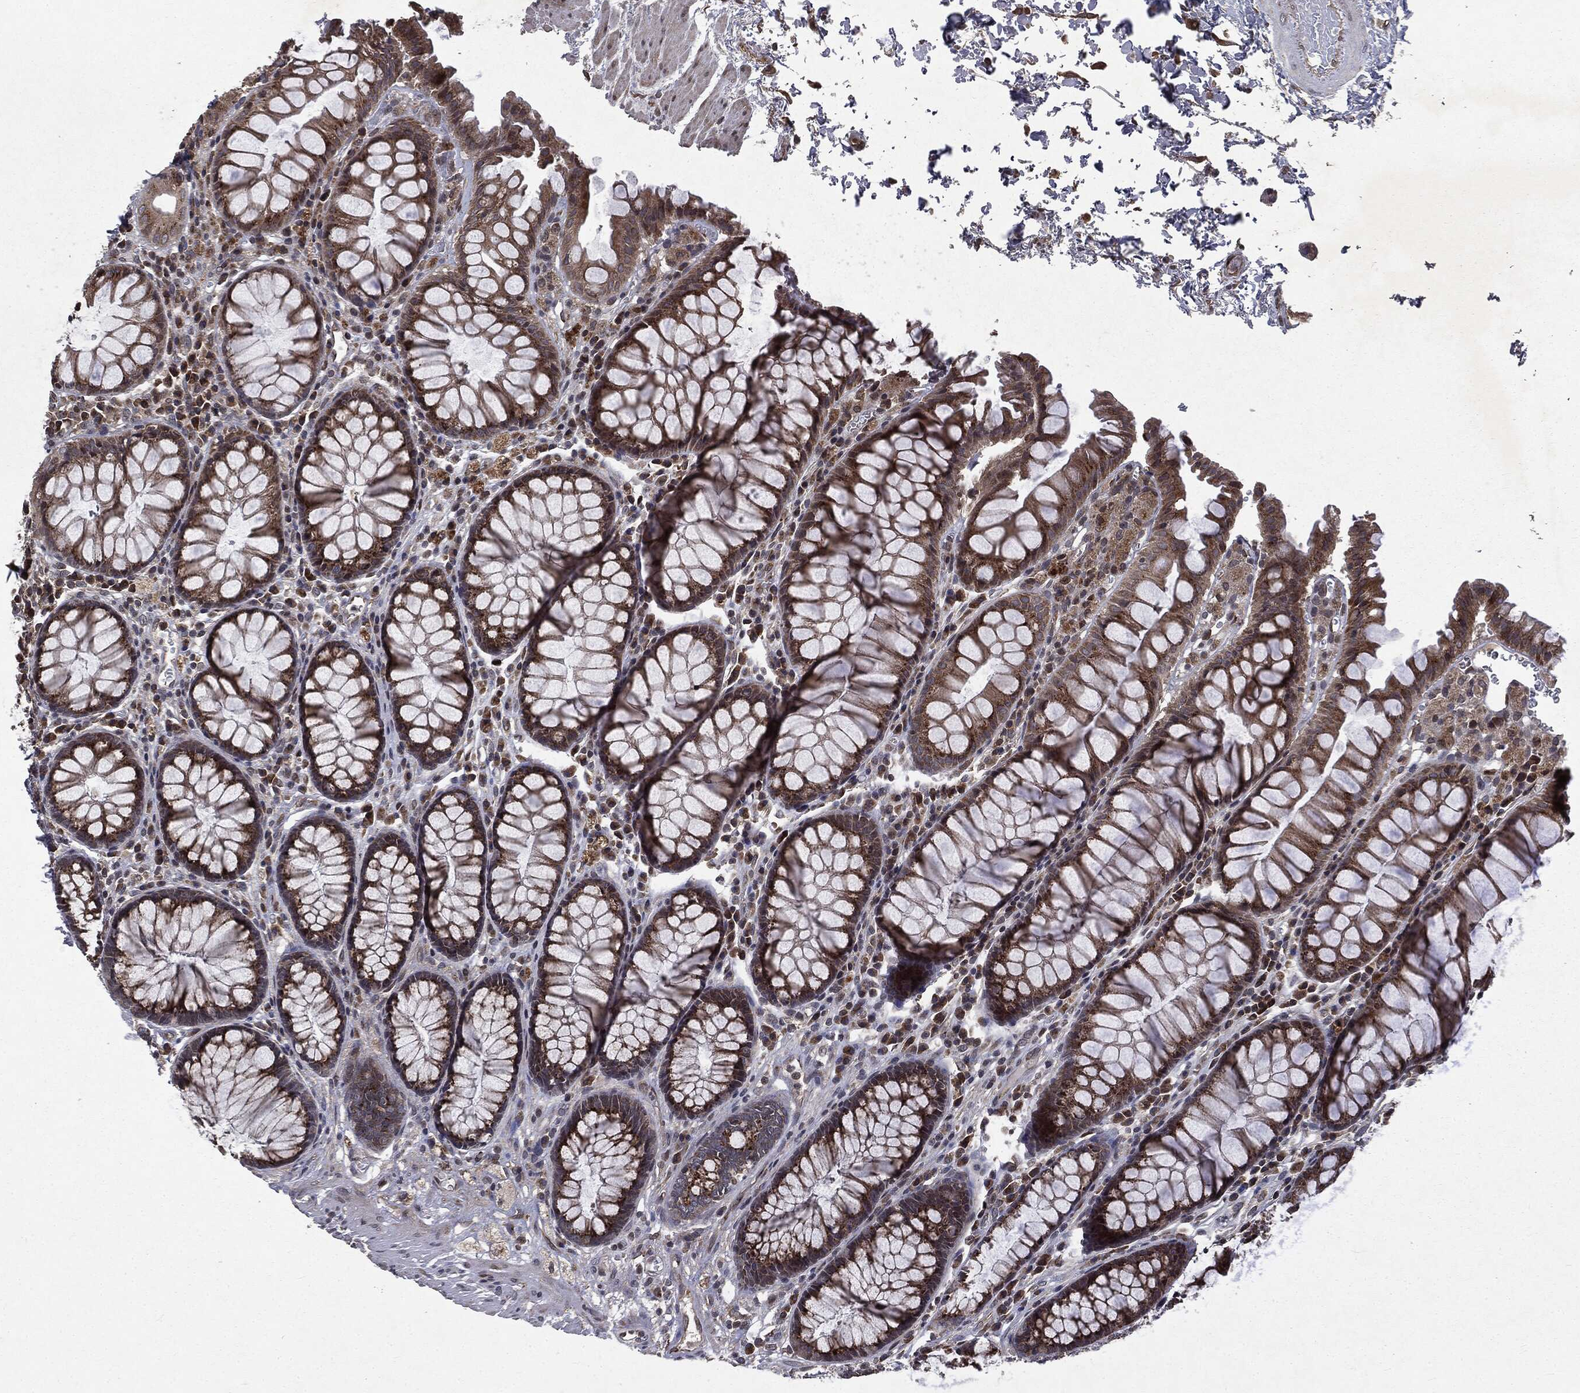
{"staining": {"intensity": "strong", "quantity": ">75%", "location": "cytoplasmic/membranous"}, "tissue": "rectum", "cell_type": "Glandular cells", "image_type": "normal", "snomed": [{"axis": "morphology", "description": "Normal tissue, NOS"}, {"axis": "topography", "description": "Rectum"}], "caption": "Protein expression analysis of unremarkable rectum reveals strong cytoplasmic/membranous staining in about >75% of glandular cells.", "gene": "PLPPR2", "patient": {"sex": "female", "age": 68}}